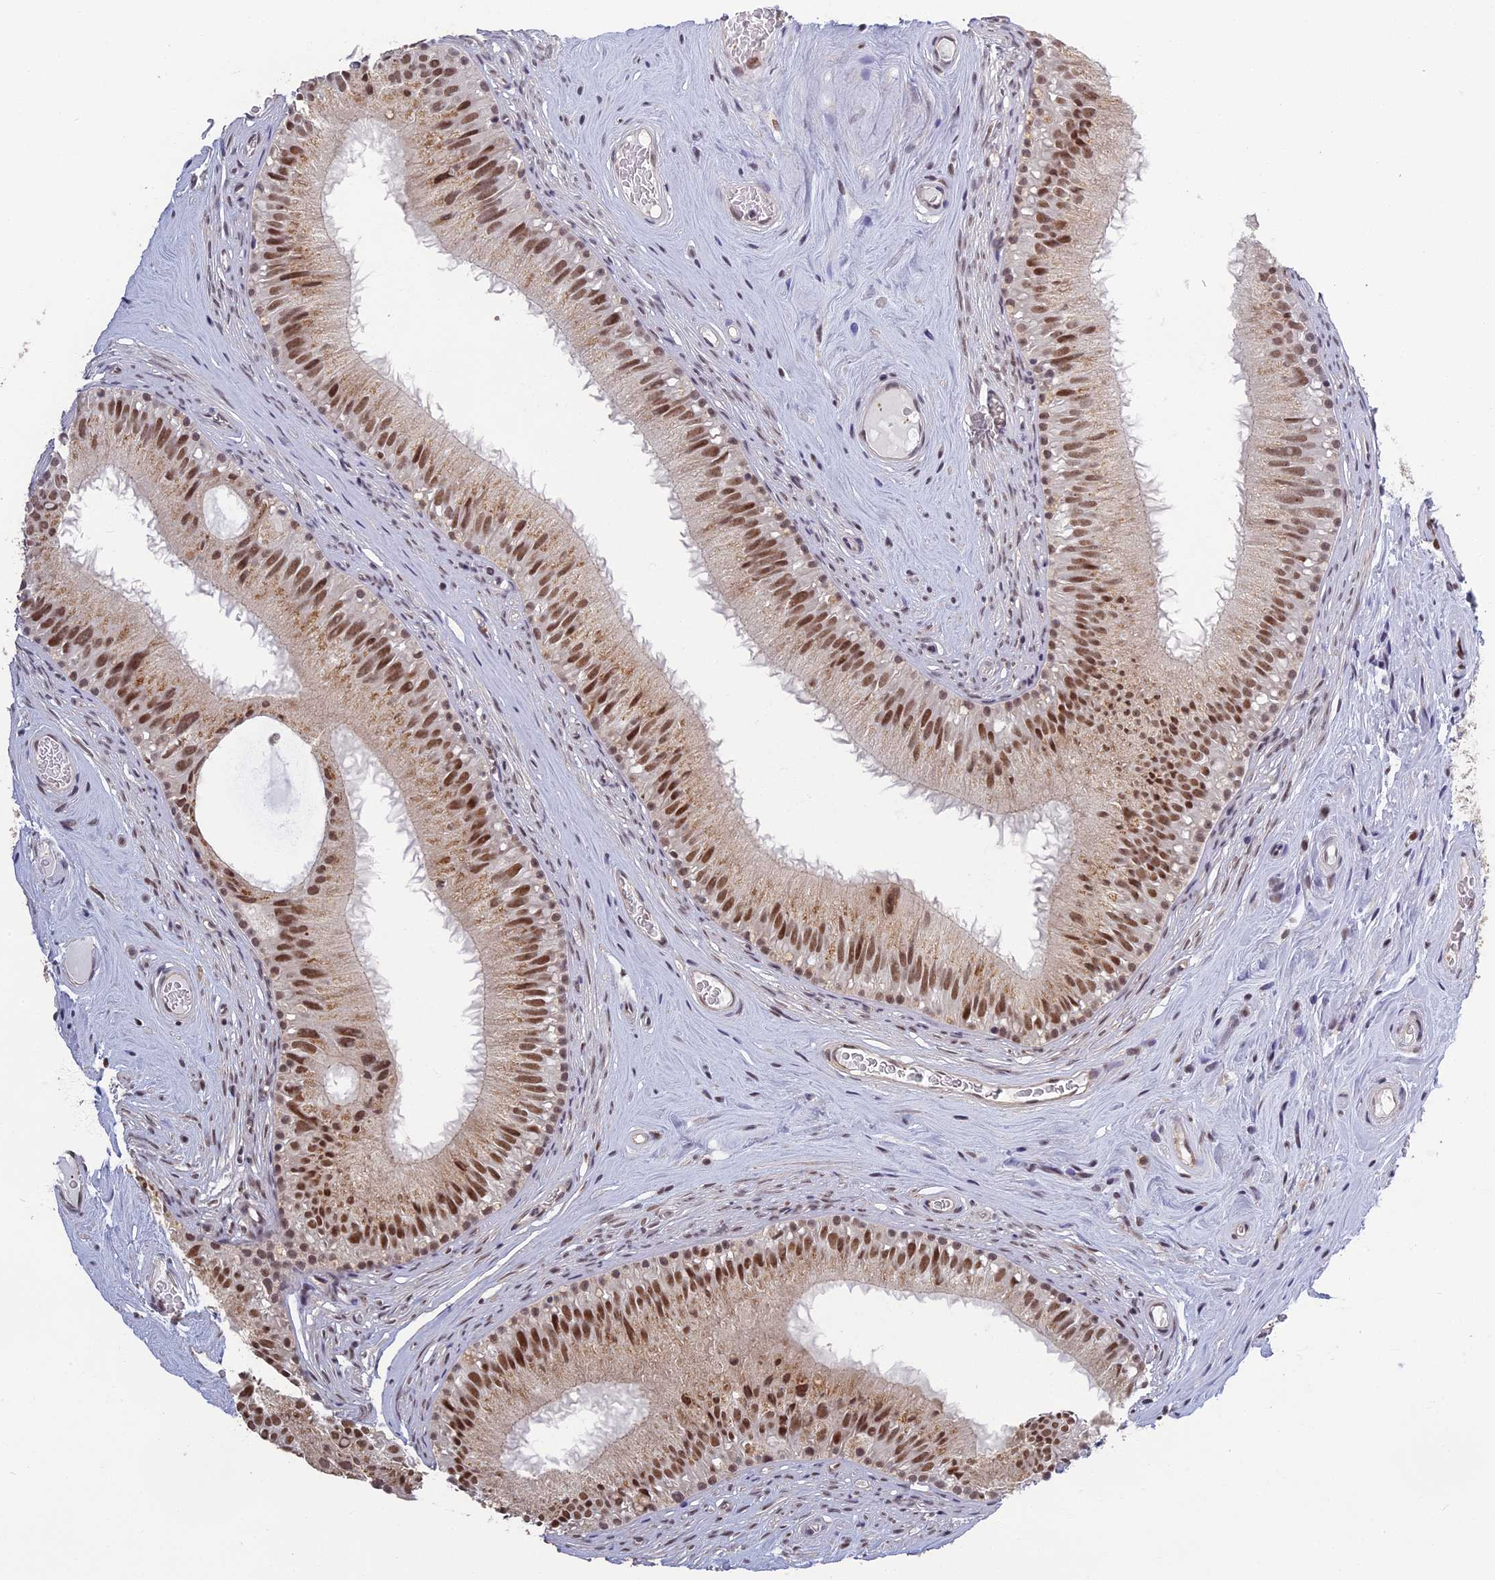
{"staining": {"intensity": "moderate", "quantity": ">75%", "location": "cytoplasmic/membranous,nuclear"}, "tissue": "epididymis", "cell_type": "Glandular cells", "image_type": "normal", "snomed": [{"axis": "morphology", "description": "Normal tissue, NOS"}, {"axis": "topography", "description": "Epididymis"}], "caption": "Immunohistochemistry (IHC) micrograph of unremarkable epididymis stained for a protein (brown), which reveals medium levels of moderate cytoplasmic/membranous,nuclear staining in approximately >75% of glandular cells.", "gene": "MORF4L1", "patient": {"sex": "male", "age": 45}}